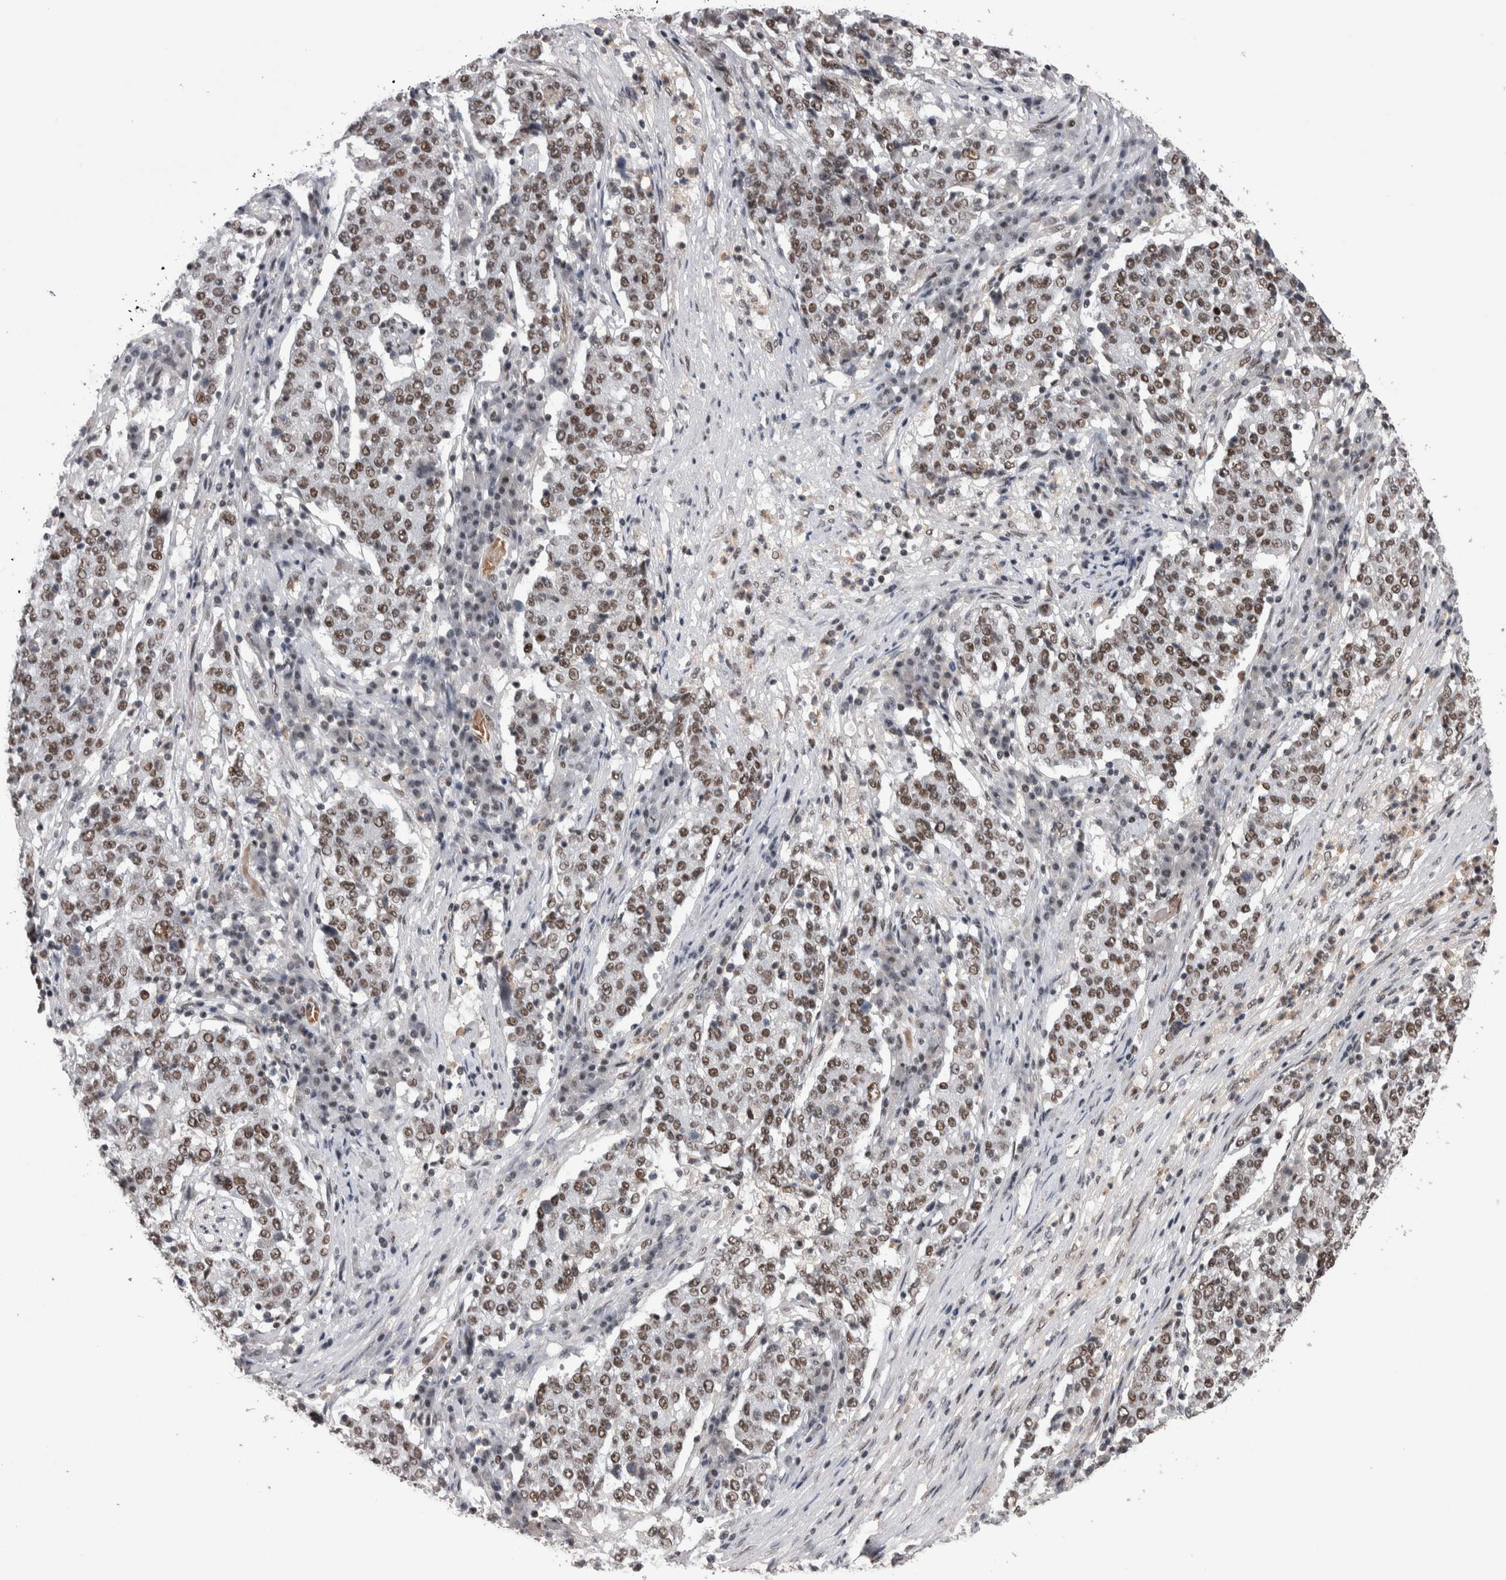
{"staining": {"intensity": "moderate", "quantity": ">75%", "location": "nuclear"}, "tissue": "stomach cancer", "cell_type": "Tumor cells", "image_type": "cancer", "snomed": [{"axis": "morphology", "description": "Adenocarcinoma, NOS"}, {"axis": "topography", "description": "Stomach"}], "caption": "Moderate nuclear protein expression is identified in about >75% of tumor cells in stomach adenocarcinoma. Nuclei are stained in blue.", "gene": "DMTF1", "patient": {"sex": "male", "age": 59}}